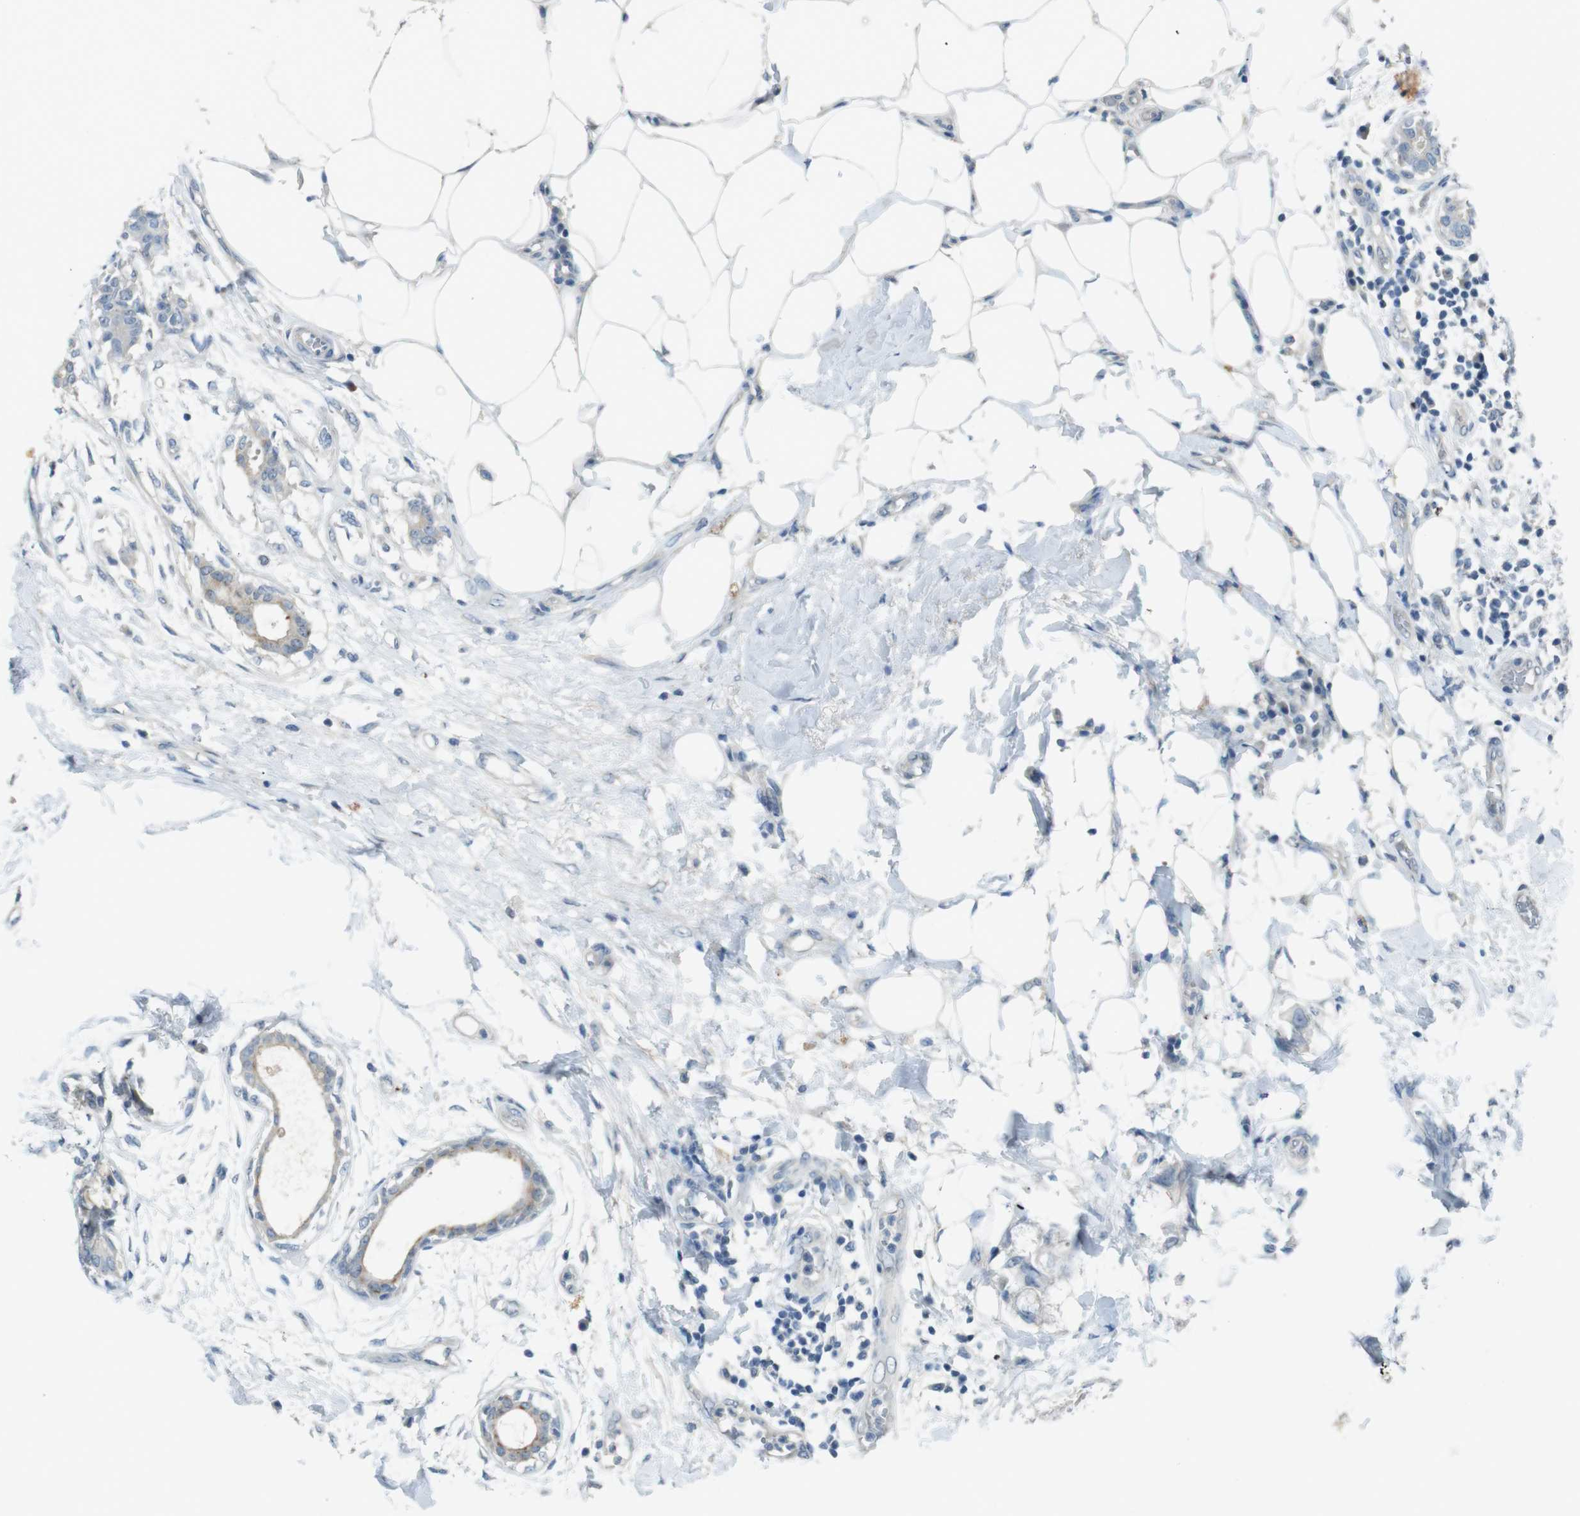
{"staining": {"intensity": "negative", "quantity": "none", "location": "none"}, "tissue": "breast cancer", "cell_type": "Tumor cells", "image_type": "cancer", "snomed": [{"axis": "morphology", "description": "Duct carcinoma"}, {"axis": "topography", "description": "Breast"}], "caption": "Immunohistochemistry photomicrograph of breast cancer (infiltrating ductal carcinoma) stained for a protein (brown), which demonstrates no positivity in tumor cells. (DAB (3,3'-diaminobenzidine) immunohistochemistry (IHC) with hematoxylin counter stain).", "gene": "ENTPD7", "patient": {"sex": "female", "age": 40}}